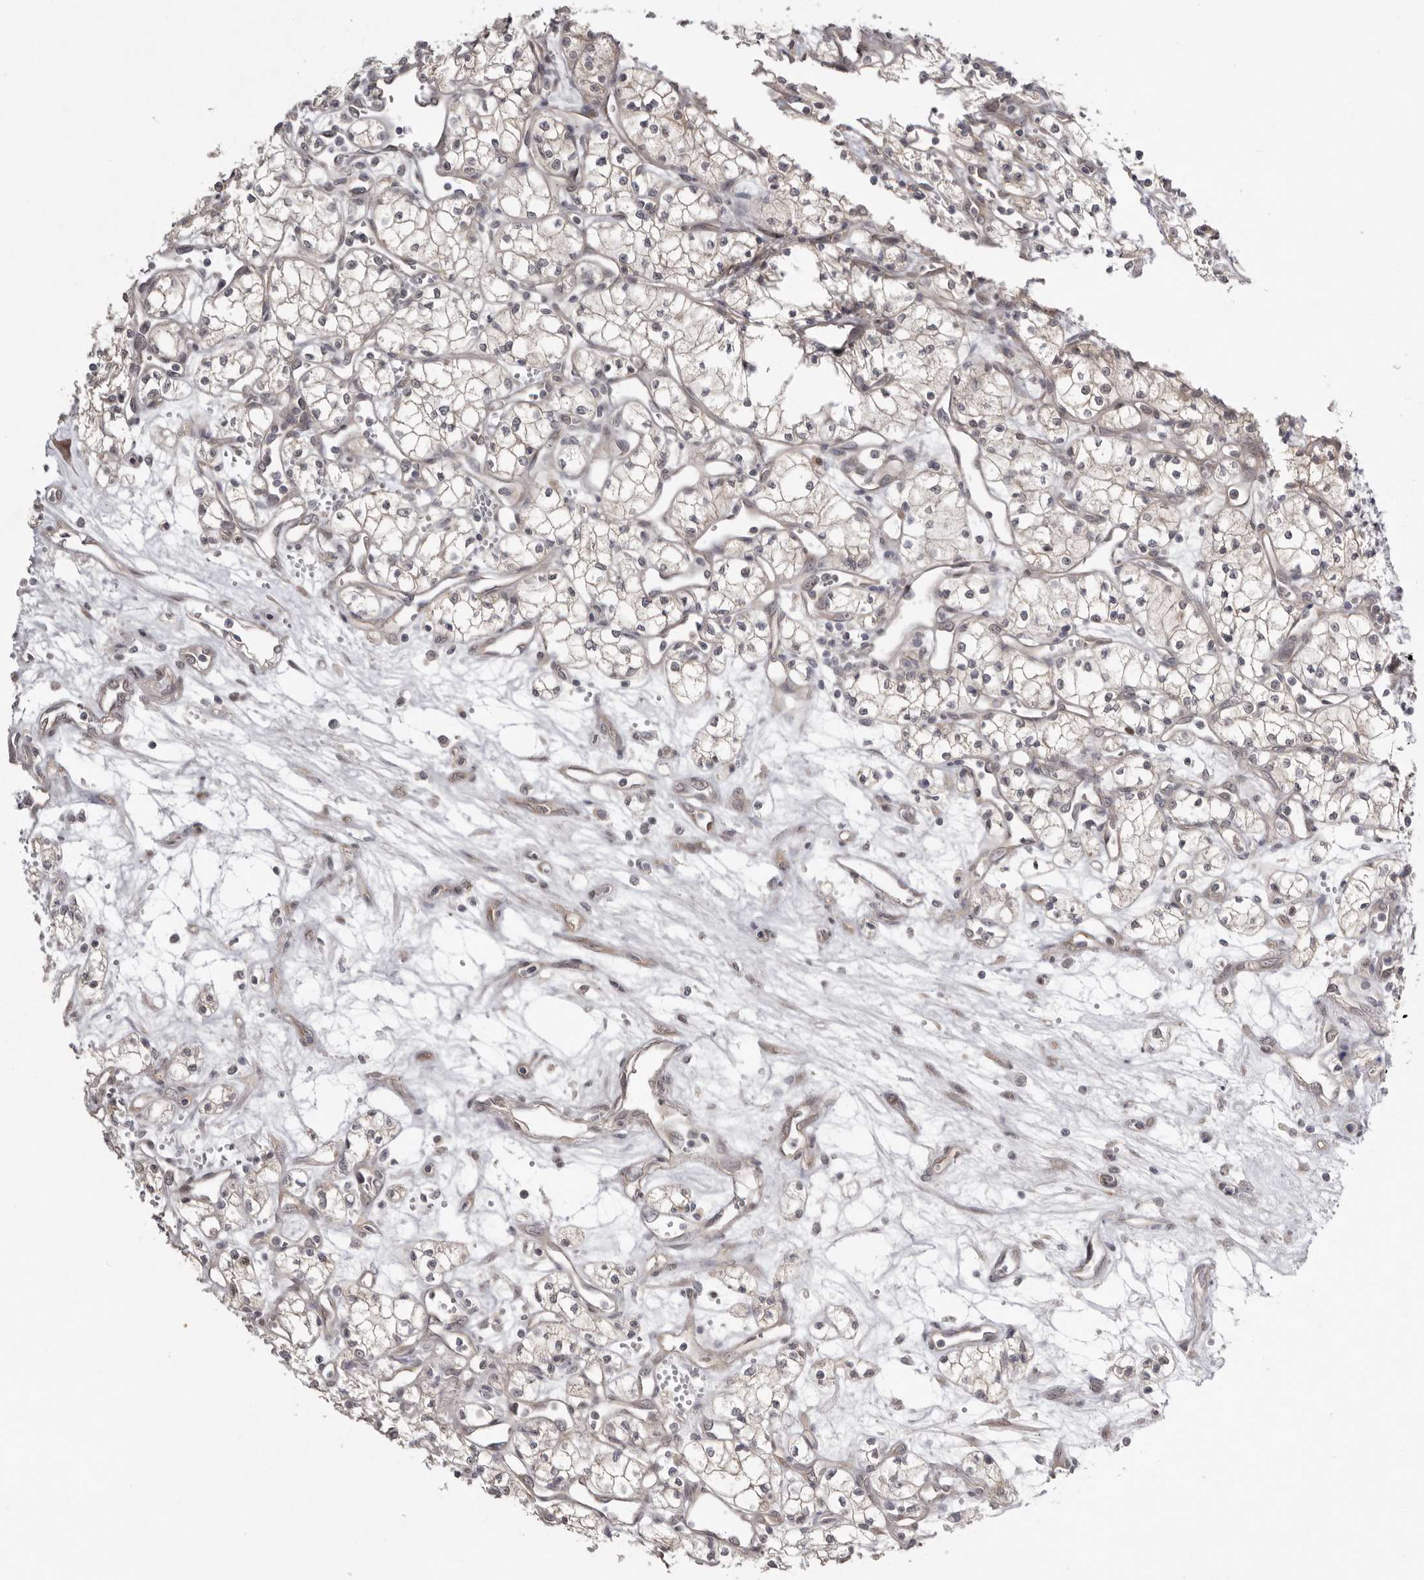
{"staining": {"intensity": "weak", "quantity": ">75%", "location": "cytoplasmic/membranous"}, "tissue": "renal cancer", "cell_type": "Tumor cells", "image_type": "cancer", "snomed": [{"axis": "morphology", "description": "Adenocarcinoma, NOS"}, {"axis": "topography", "description": "Kidney"}], "caption": "Immunohistochemical staining of human renal adenocarcinoma exhibits low levels of weak cytoplasmic/membranous protein positivity in approximately >75% of tumor cells.", "gene": "NSUN4", "patient": {"sex": "male", "age": 59}}